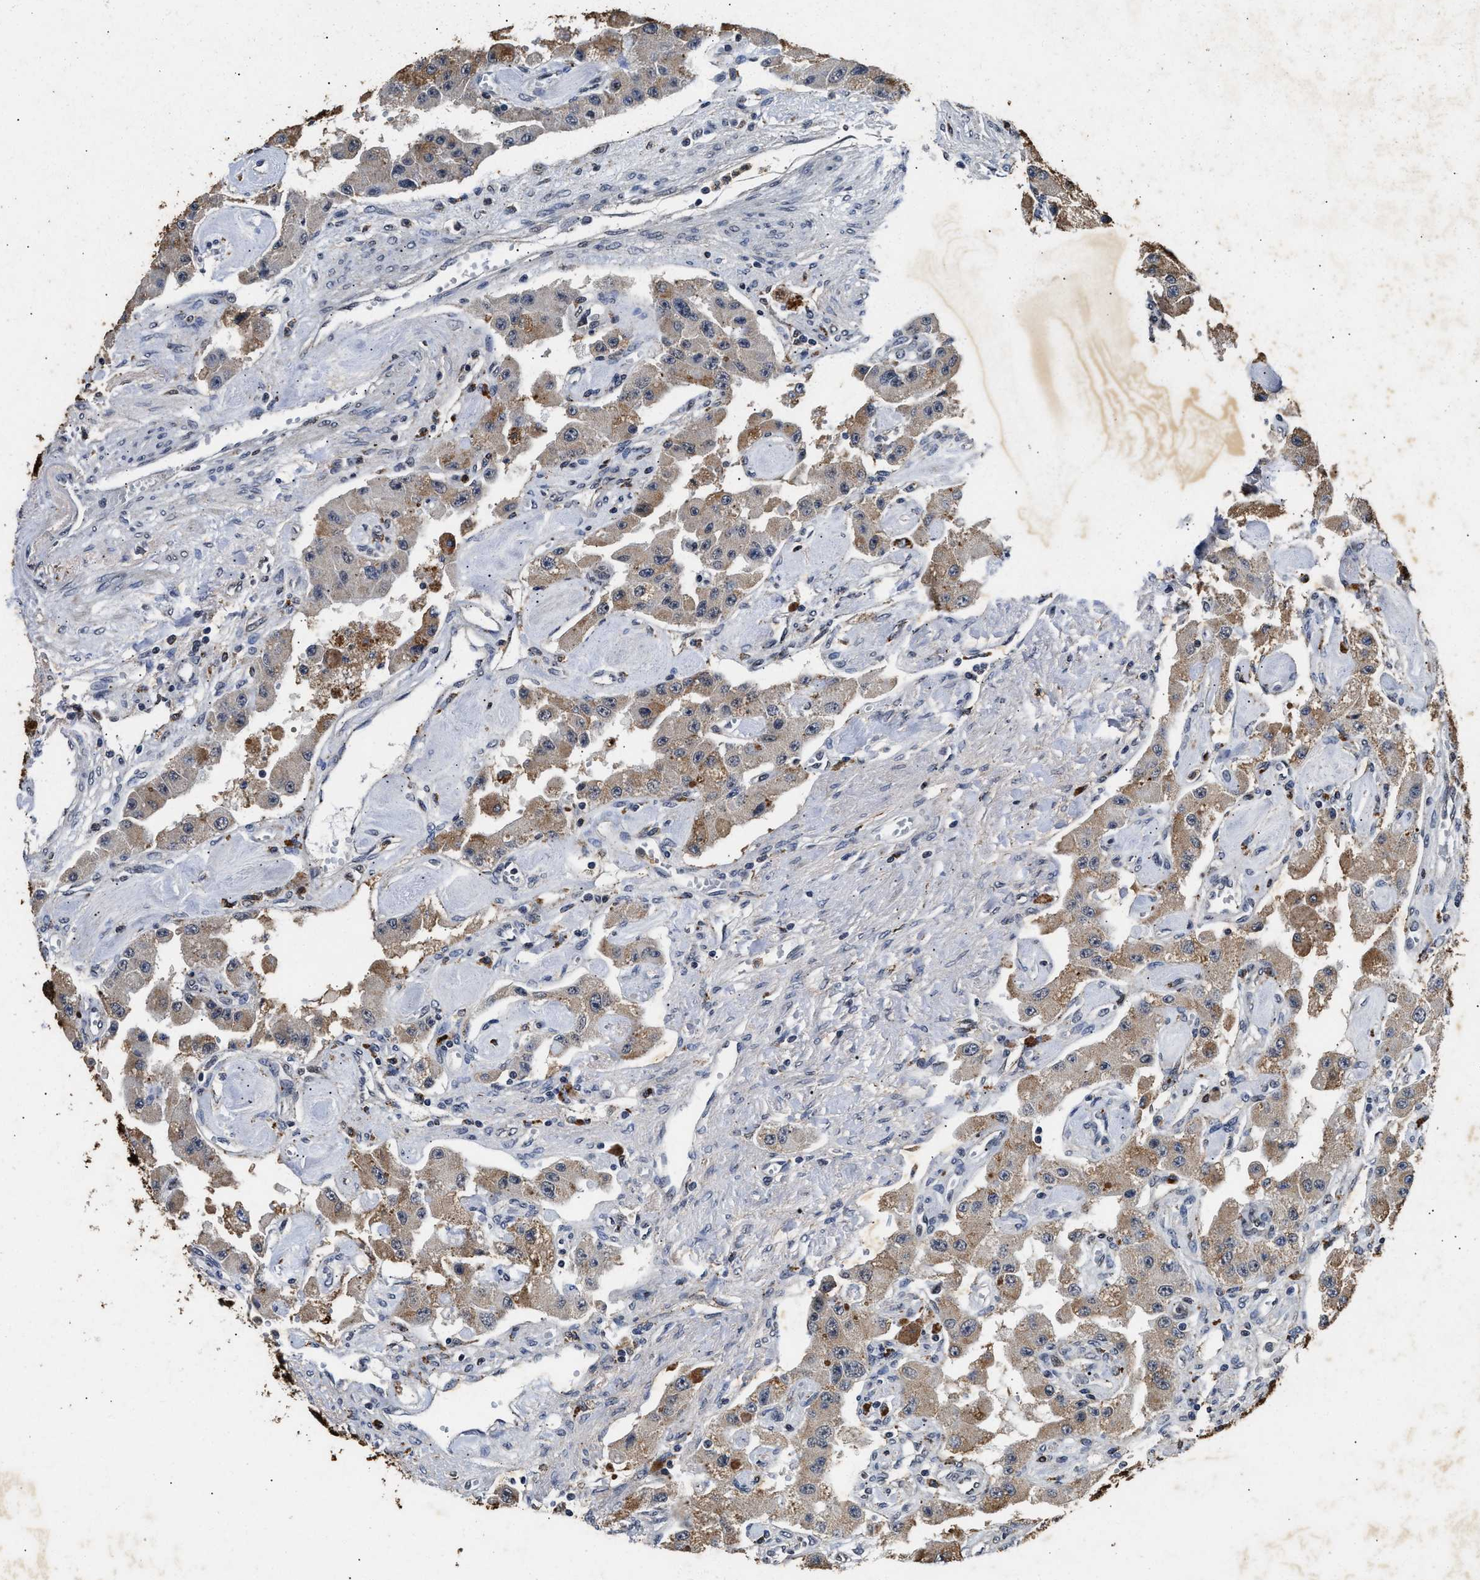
{"staining": {"intensity": "moderate", "quantity": ">75%", "location": "cytoplasmic/membranous"}, "tissue": "carcinoid", "cell_type": "Tumor cells", "image_type": "cancer", "snomed": [{"axis": "morphology", "description": "Carcinoid, malignant, NOS"}, {"axis": "topography", "description": "Pancreas"}], "caption": "Human carcinoid (malignant) stained for a protein (brown) displays moderate cytoplasmic/membranous positive staining in approximately >75% of tumor cells.", "gene": "ACOX1", "patient": {"sex": "male", "age": 41}}